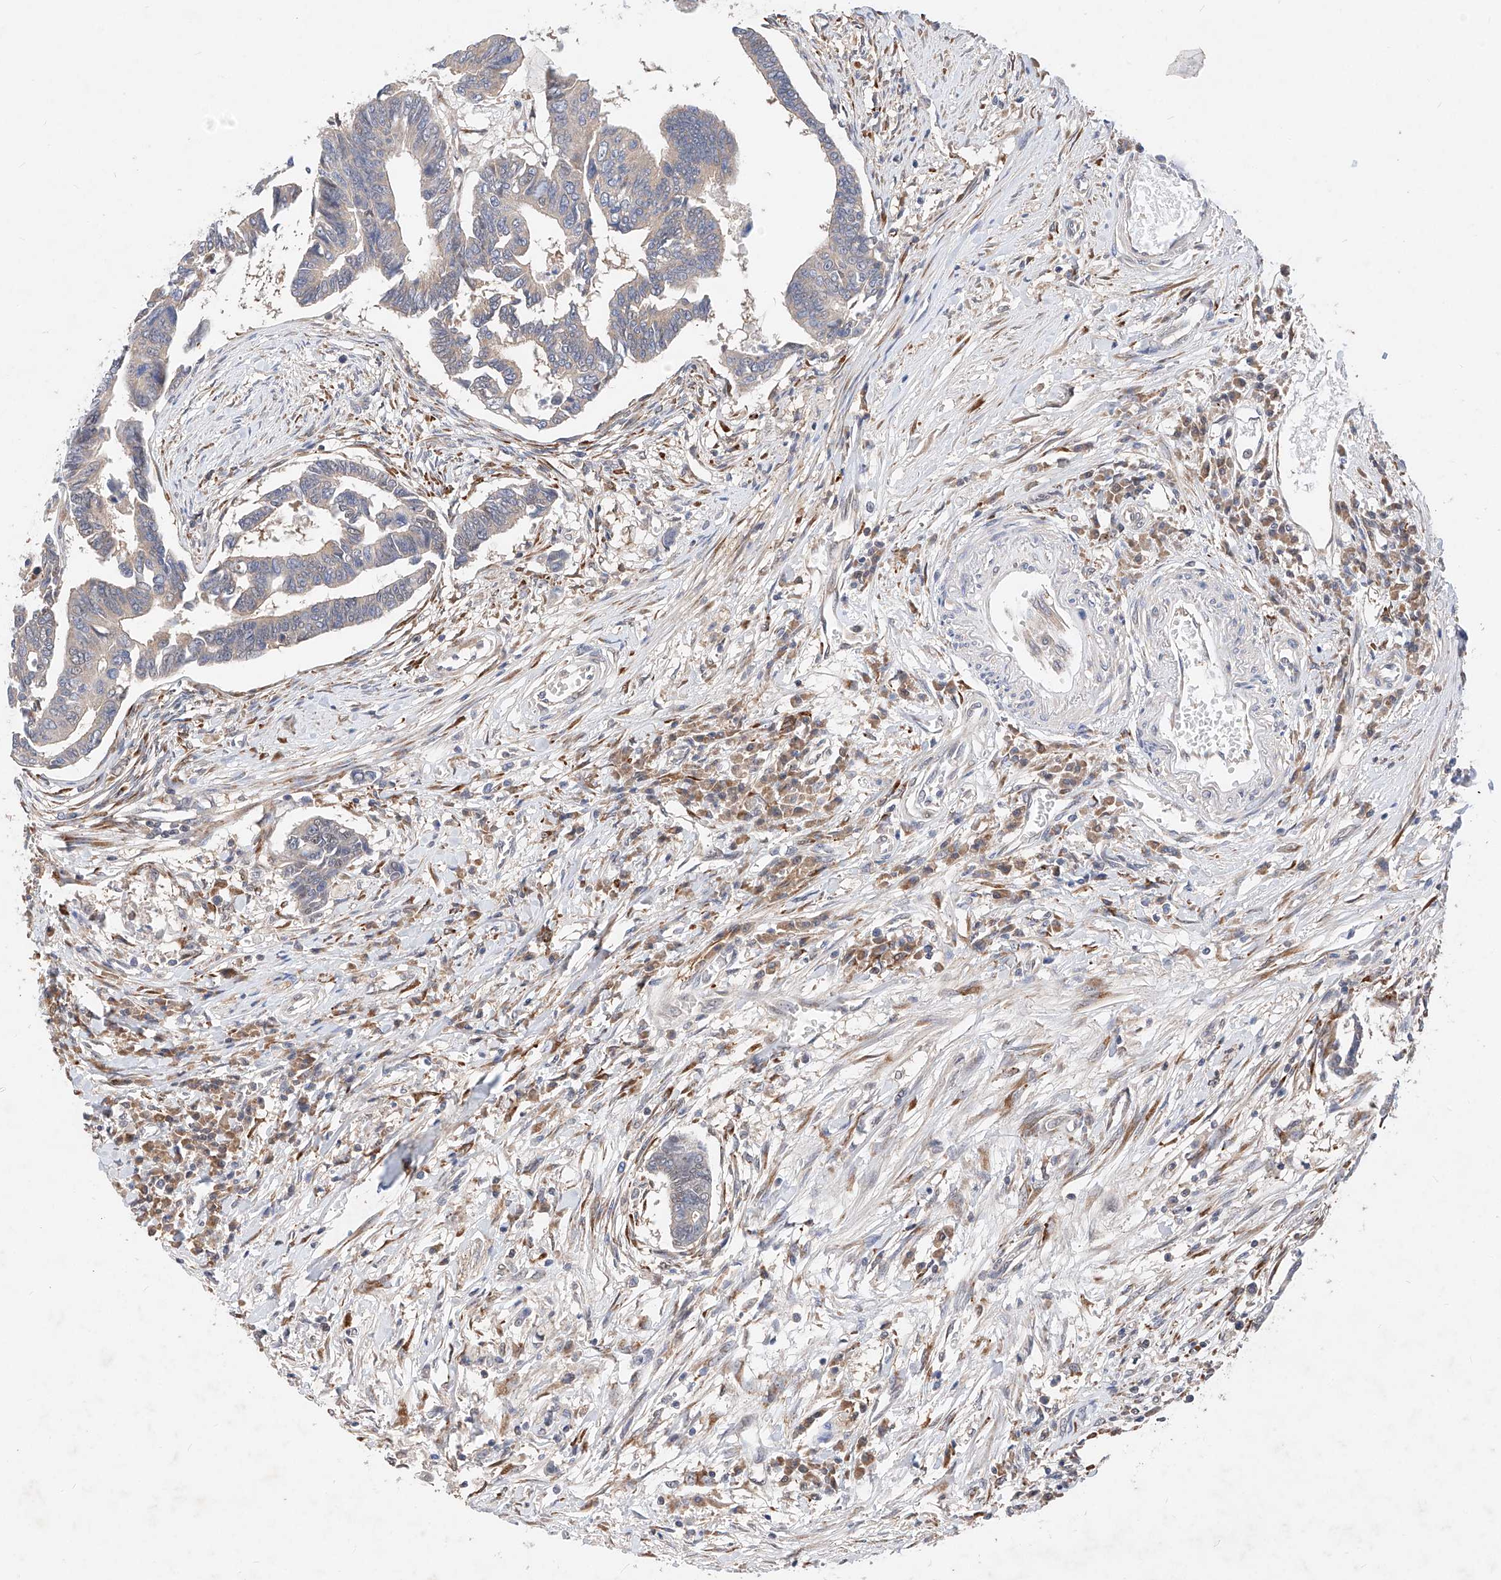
{"staining": {"intensity": "negative", "quantity": "none", "location": "none"}, "tissue": "colorectal cancer", "cell_type": "Tumor cells", "image_type": "cancer", "snomed": [{"axis": "morphology", "description": "Adenocarcinoma, NOS"}, {"axis": "topography", "description": "Rectum"}], "caption": "Photomicrograph shows no protein expression in tumor cells of colorectal adenocarcinoma tissue. The staining was performed using DAB (3,3'-diaminobenzidine) to visualize the protein expression in brown, while the nuclei were stained in blue with hematoxylin (Magnification: 20x).", "gene": "ZSCAN4", "patient": {"sex": "female", "age": 65}}